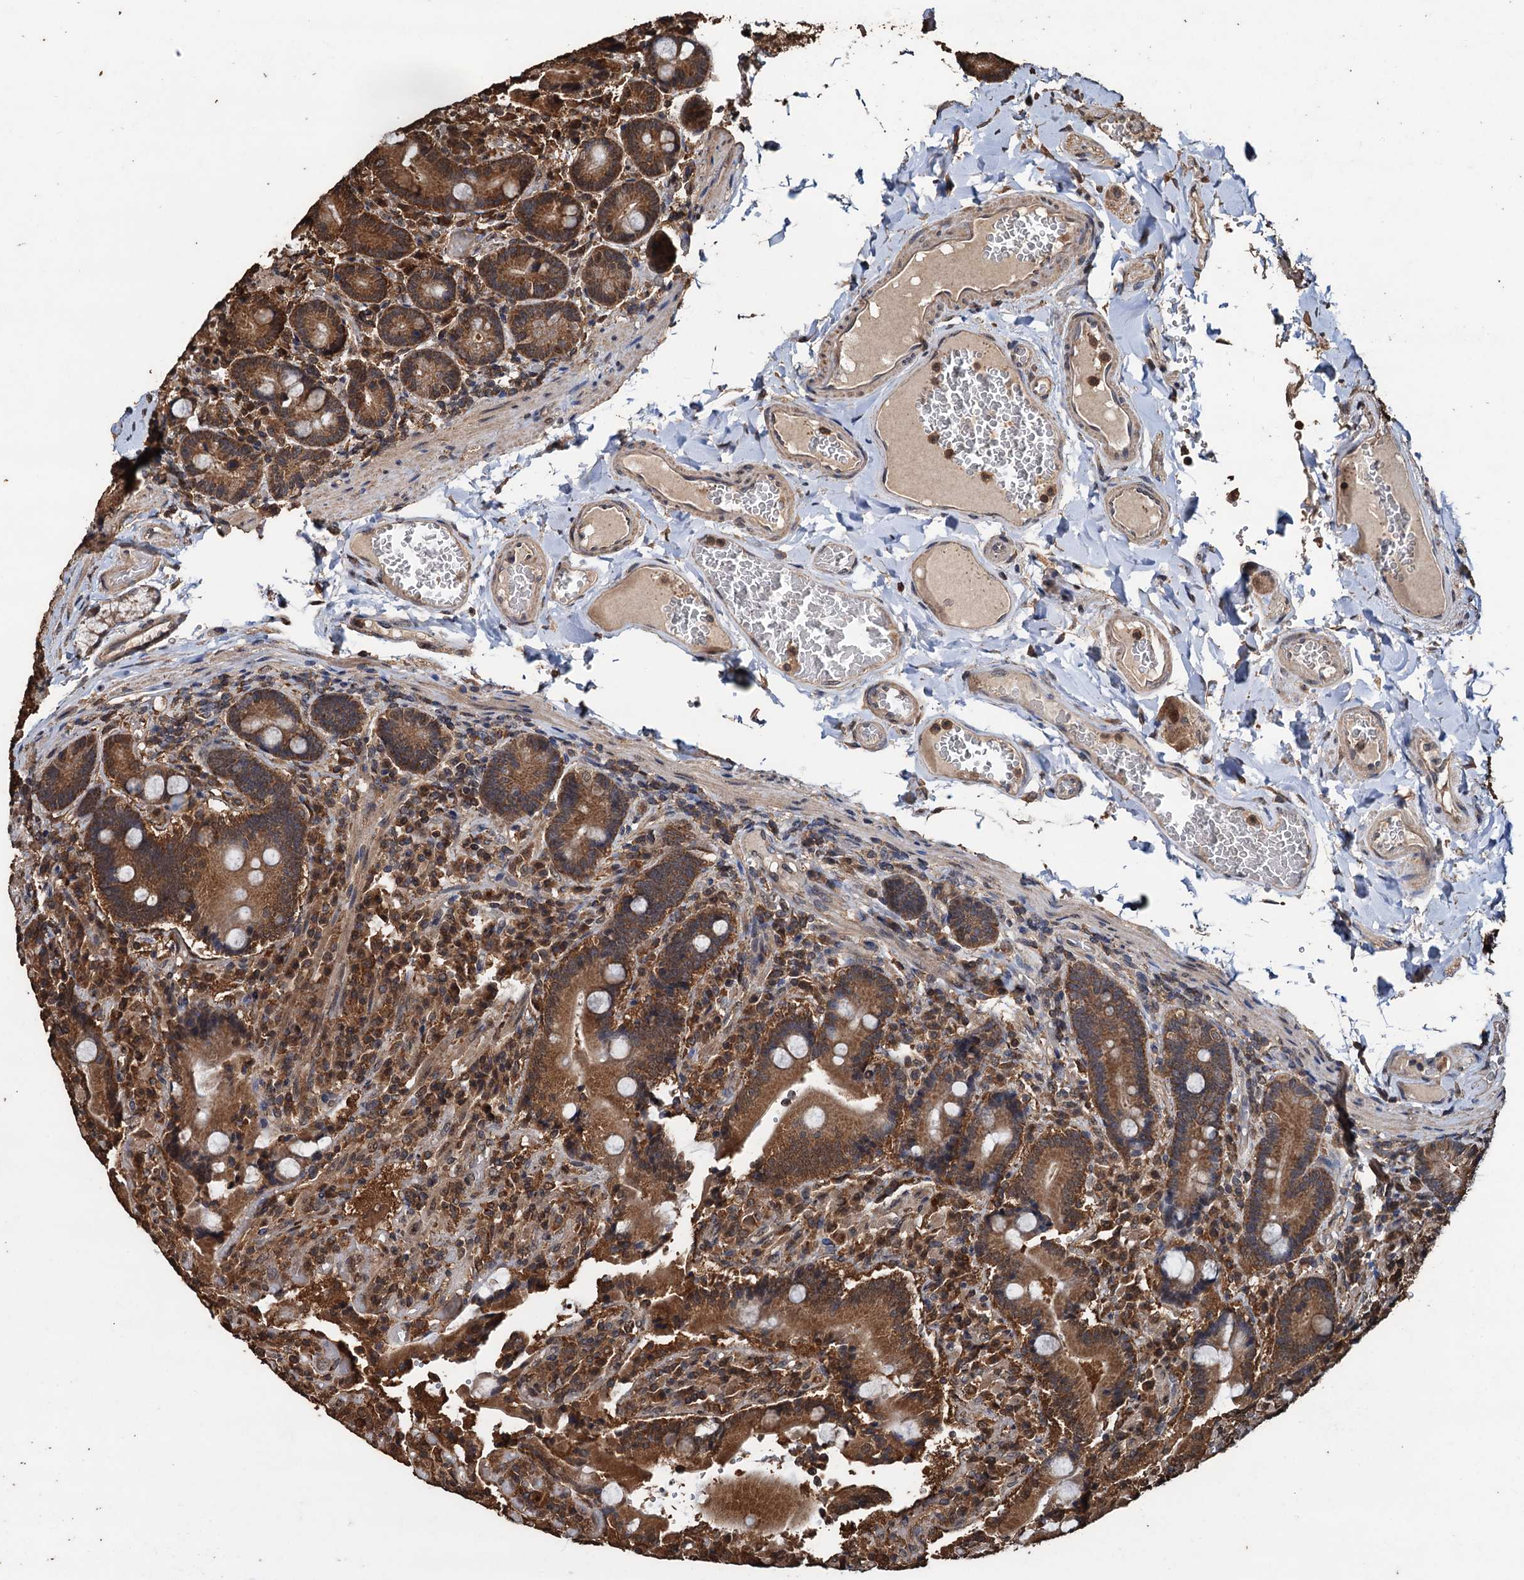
{"staining": {"intensity": "moderate", "quantity": ">75%", "location": "cytoplasmic/membranous"}, "tissue": "duodenum", "cell_type": "Glandular cells", "image_type": "normal", "snomed": [{"axis": "morphology", "description": "Normal tissue, NOS"}, {"axis": "topography", "description": "Duodenum"}], "caption": "High-power microscopy captured an immunohistochemistry photomicrograph of benign duodenum, revealing moderate cytoplasmic/membranous staining in about >75% of glandular cells.", "gene": "PSMD9", "patient": {"sex": "female", "age": 62}}